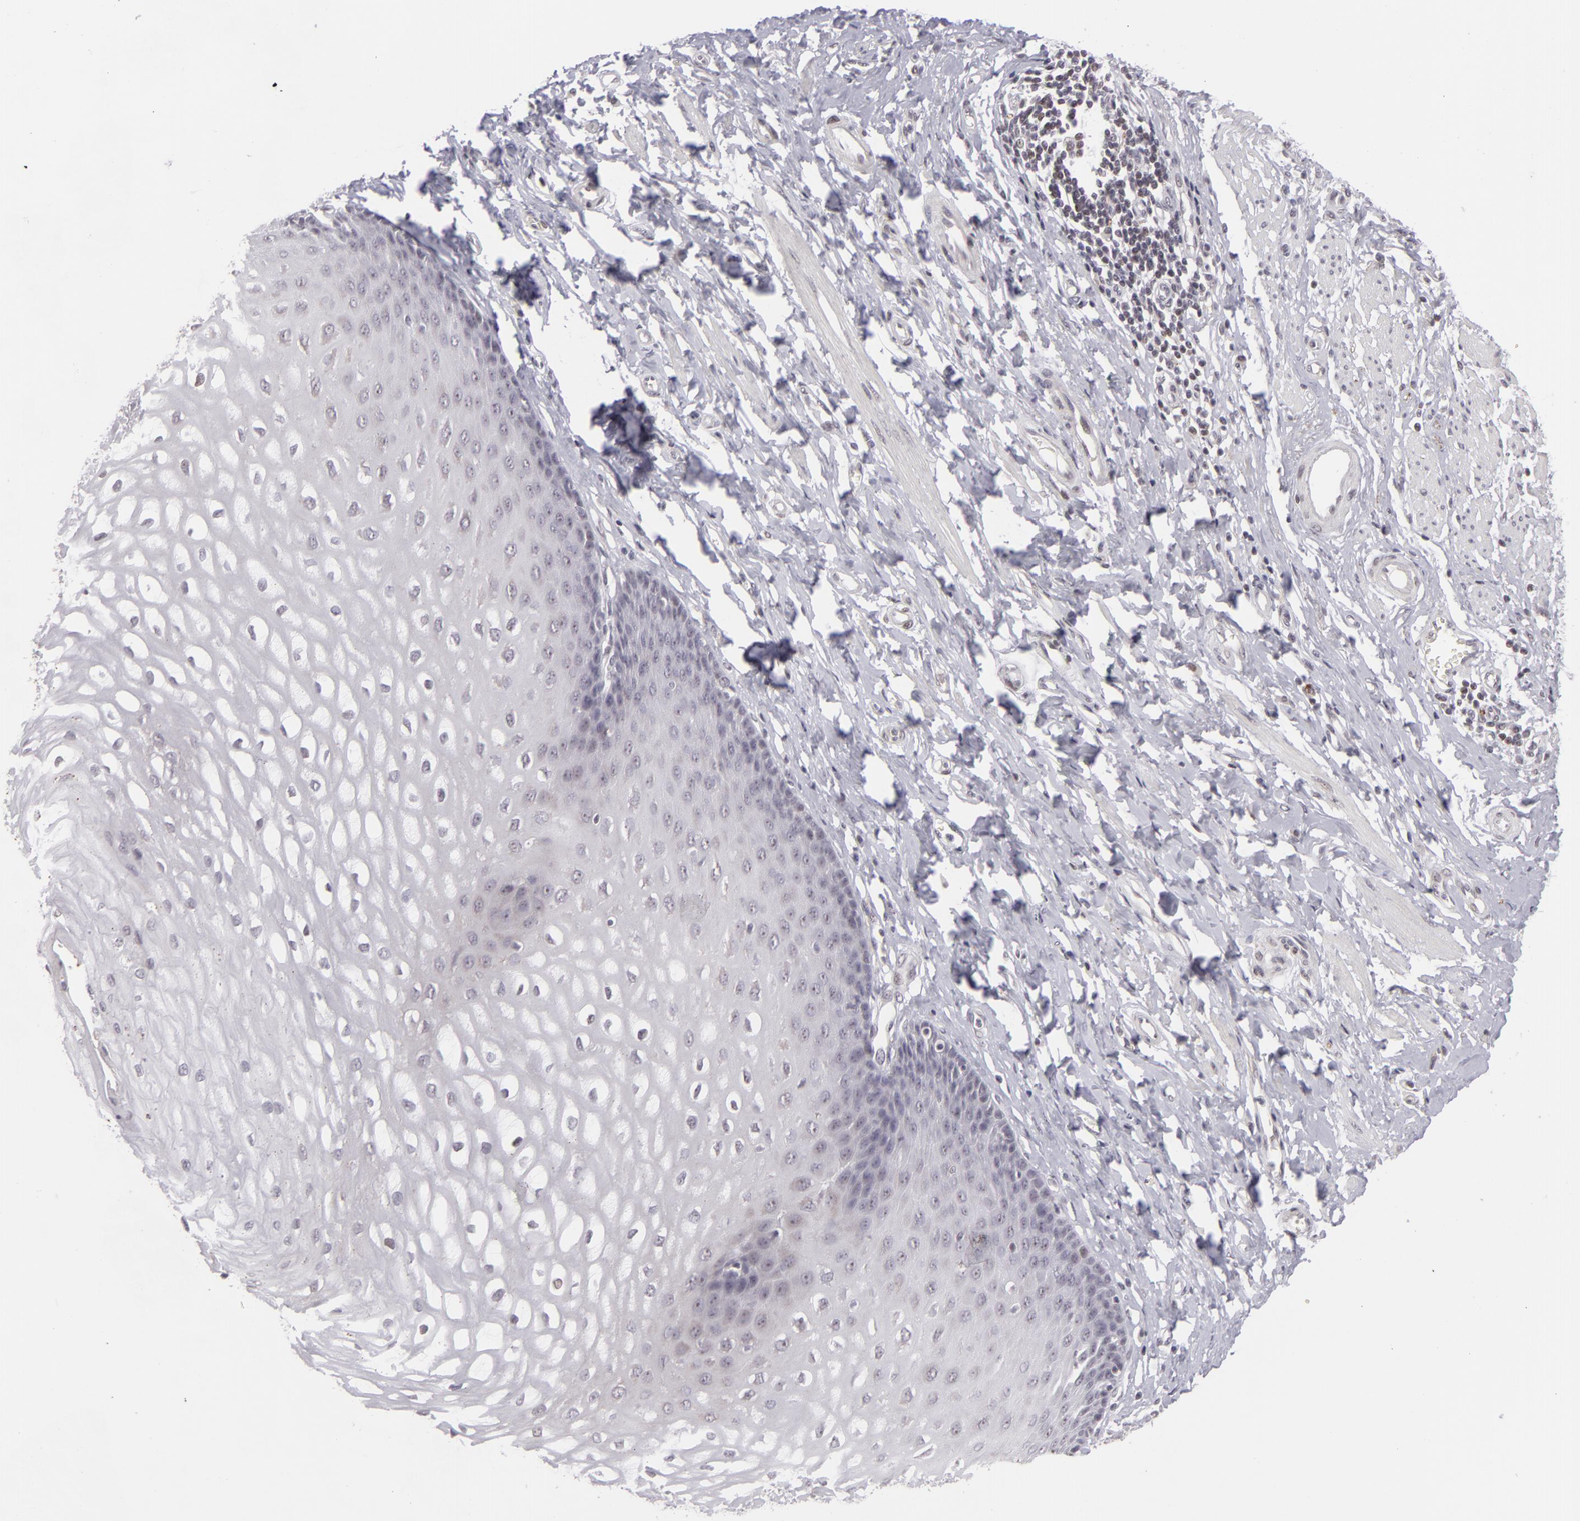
{"staining": {"intensity": "negative", "quantity": "none", "location": "none"}, "tissue": "esophagus", "cell_type": "Squamous epithelial cells", "image_type": "normal", "snomed": [{"axis": "morphology", "description": "Normal tissue, NOS"}, {"axis": "topography", "description": "Esophagus"}], "caption": "The IHC micrograph has no significant expression in squamous epithelial cells of esophagus.", "gene": "RRP7A", "patient": {"sex": "male", "age": 70}}